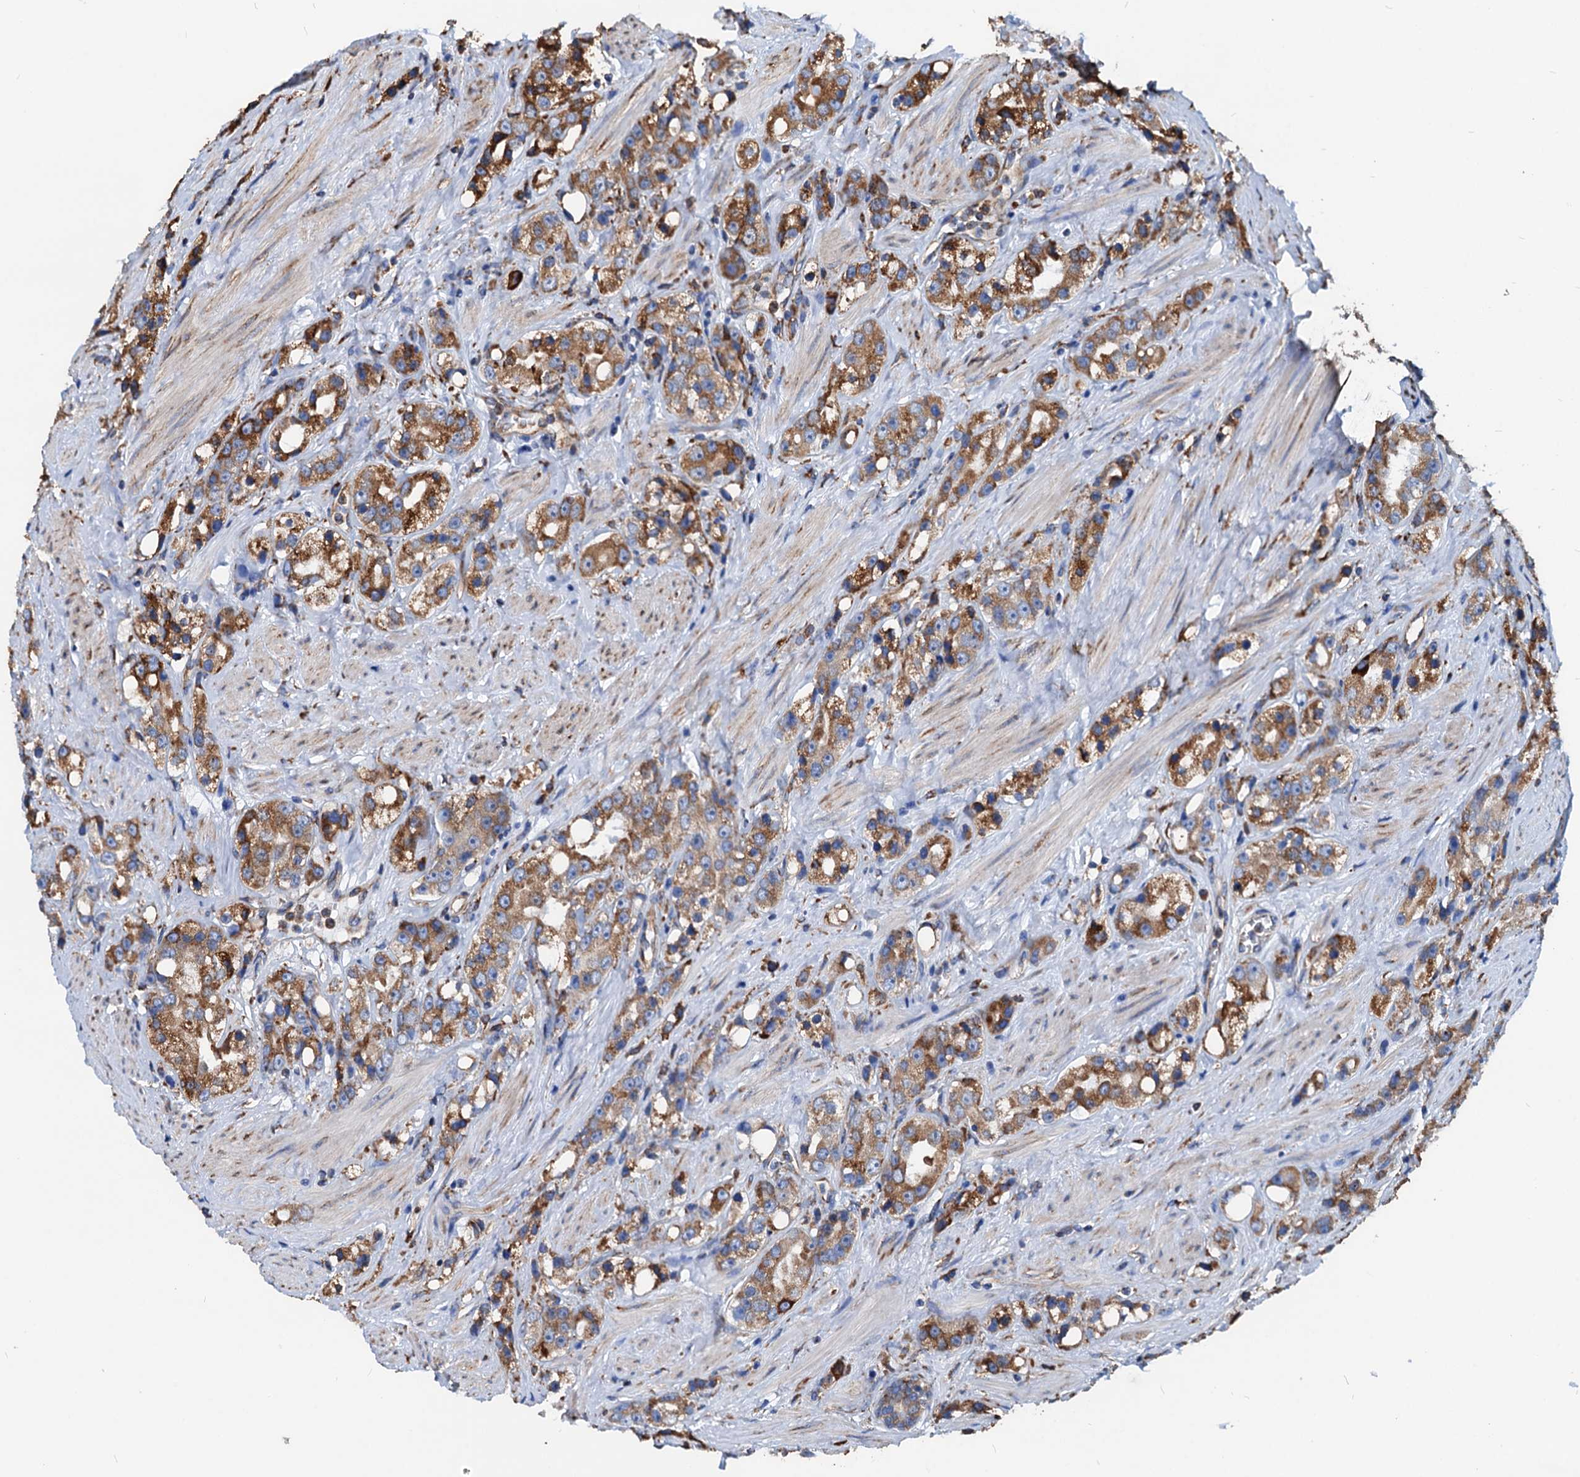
{"staining": {"intensity": "moderate", "quantity": ">75%", "location": "cytoplasmic/membranous"}, "tissue": "prostate cancer", "cell_type": "Tumor cells", "image_type": "cancer", "snomed": [{"axis": "morphology", "description": "Adenocarcinoma, NOS"}, {"axis": "topography", "description": "Prostate"}], "caption": "The micrograph exhibits staining of prostate cancer (adenocarcinoma), revealing moderate cytoplasmic/membranous protein expression (brown color) within tumor cells.", "gene": "HSPA5", "patient": {"sex": "male", "age": 79}}